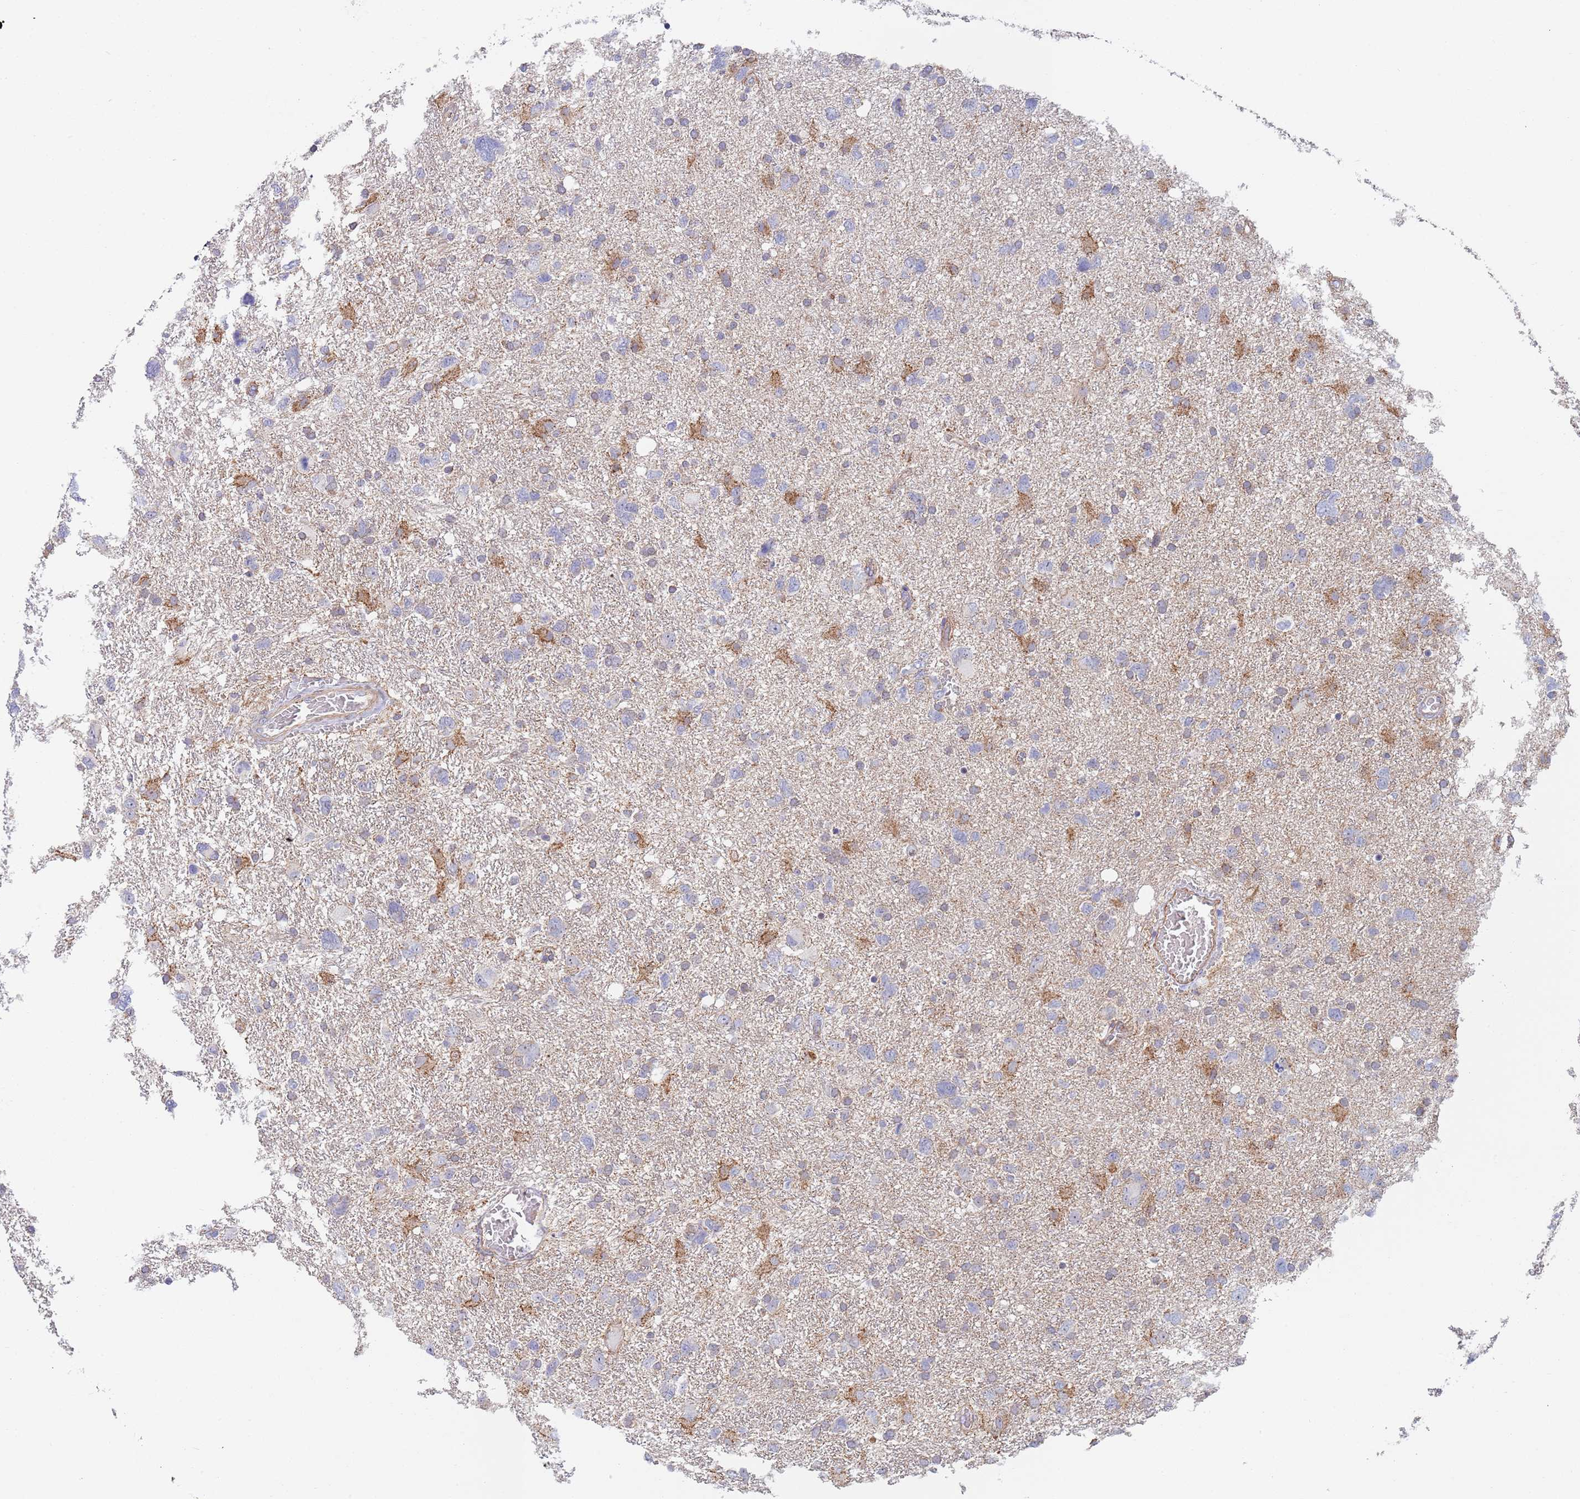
{"staining": {"intensity": "negative", "quantity": "none", "location": "none"}, "tissue": "glioma", "cell_type": "Tumor cells", "image_type": "cancer", "snomed": [{"axis": "morphology", "description": "Glioma, malignant, High grade"}, {"axis": "topography", "description": "Brain"}], "caption": "High power microscopy photomicrograph of an immunohistochemistry (IHC) image of glioma, revealing no significant expression in tumor cells.", "gene": "PWWP3A", "patient": {"sex": "male", "age": 61}}